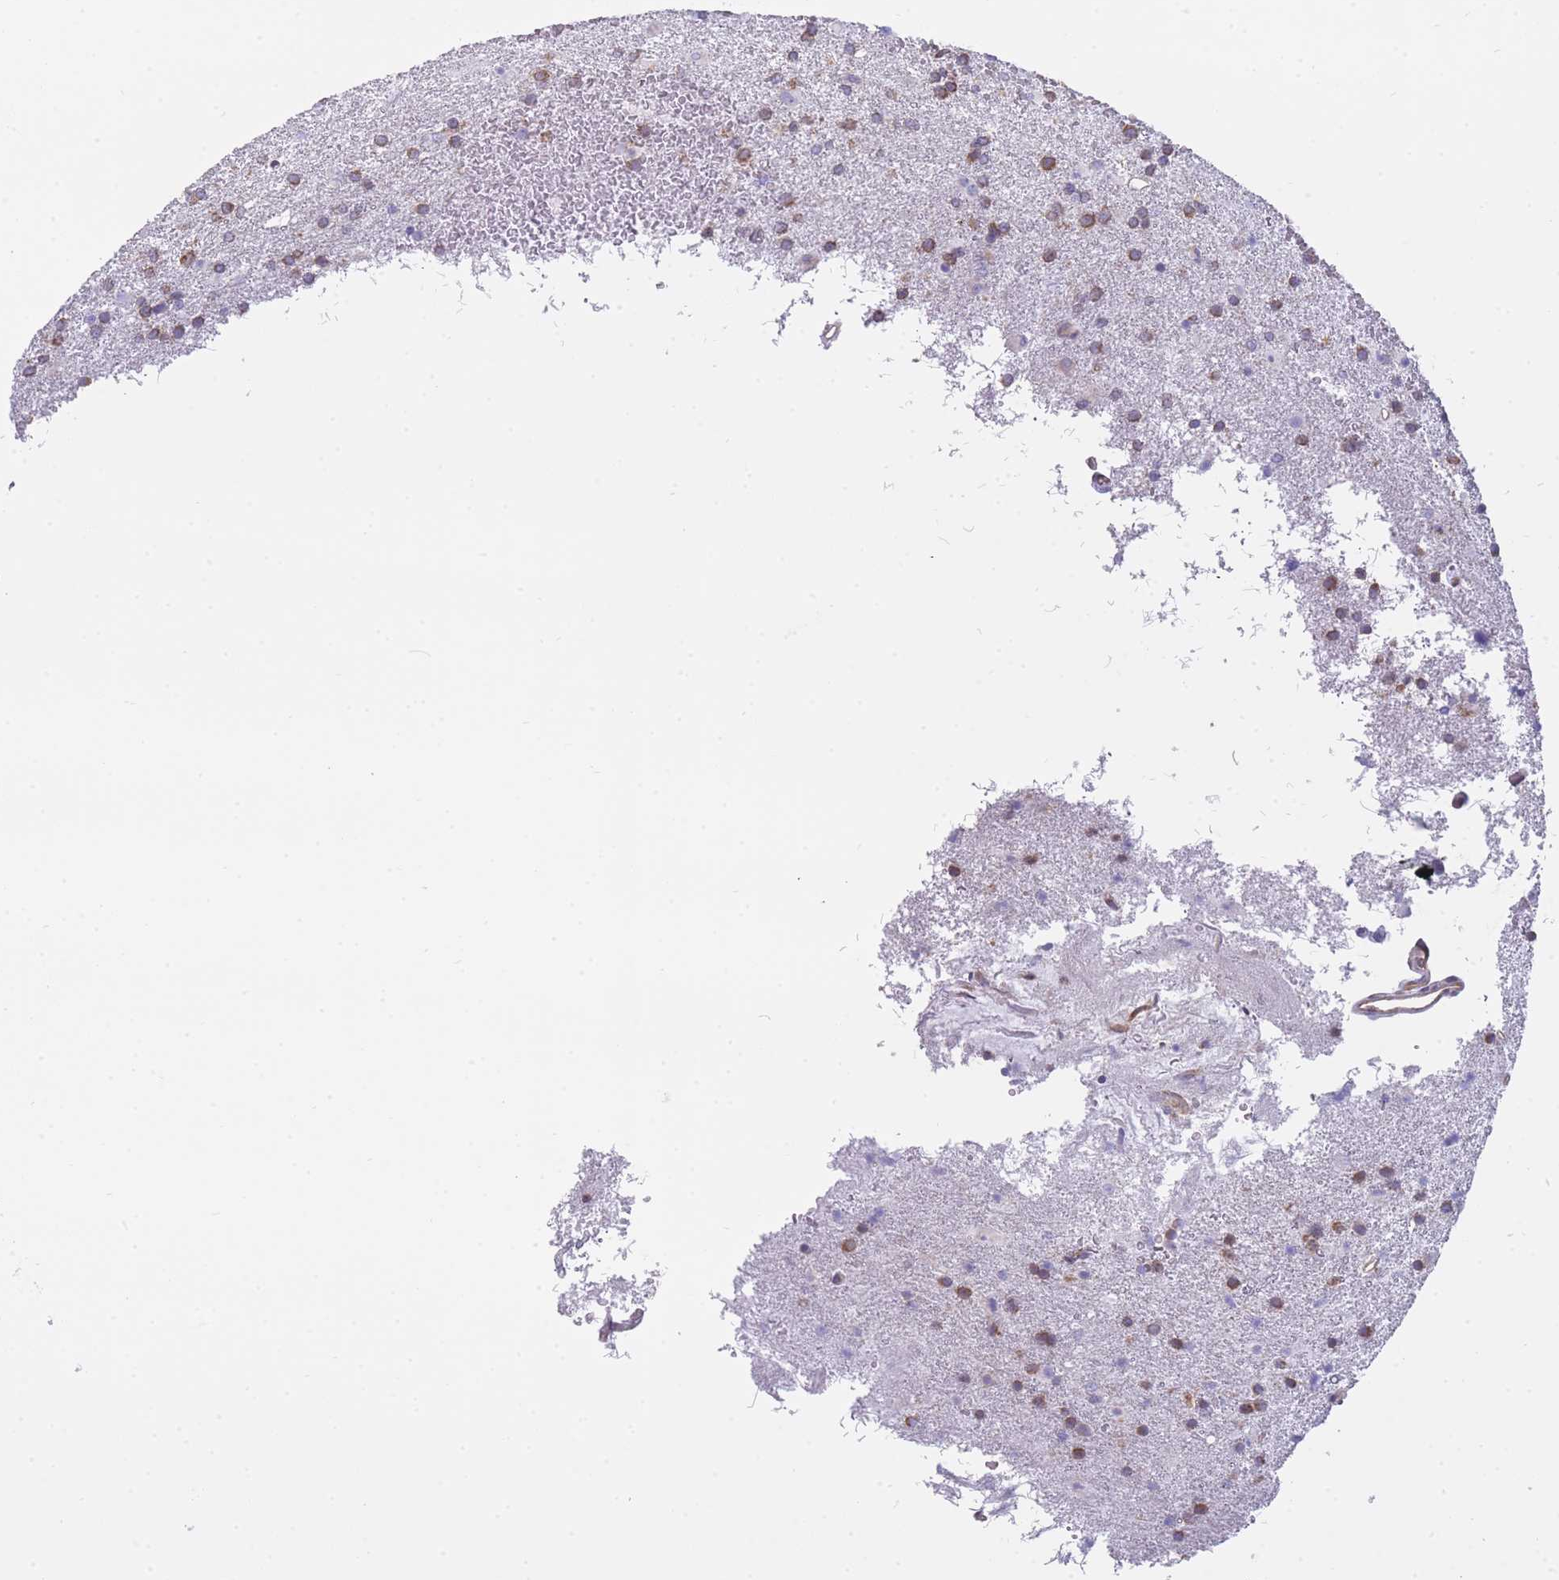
{"staining": {"intensity": "moderate", "quantity": "25%-75%", "location": "cytoplasmic/membranous"}, "tissue": "glioma", "cell_type": "Tumor cells", "image_type": "cancer", "snomed": [{"axis": "morphology", "description": "Glioma, malignant, Low grade"}, {"axis": "topography", "description": "Brain"}], "caption": "The photomicrograph demonstrates immunohistochemical staining of glioma. There is moderate cytoplasmic/membranous expression is appreciated in approximately 25%-75% of tumor cells.", "gene": "ZNF662", "patient": {"sex": "male", "age": 65}}